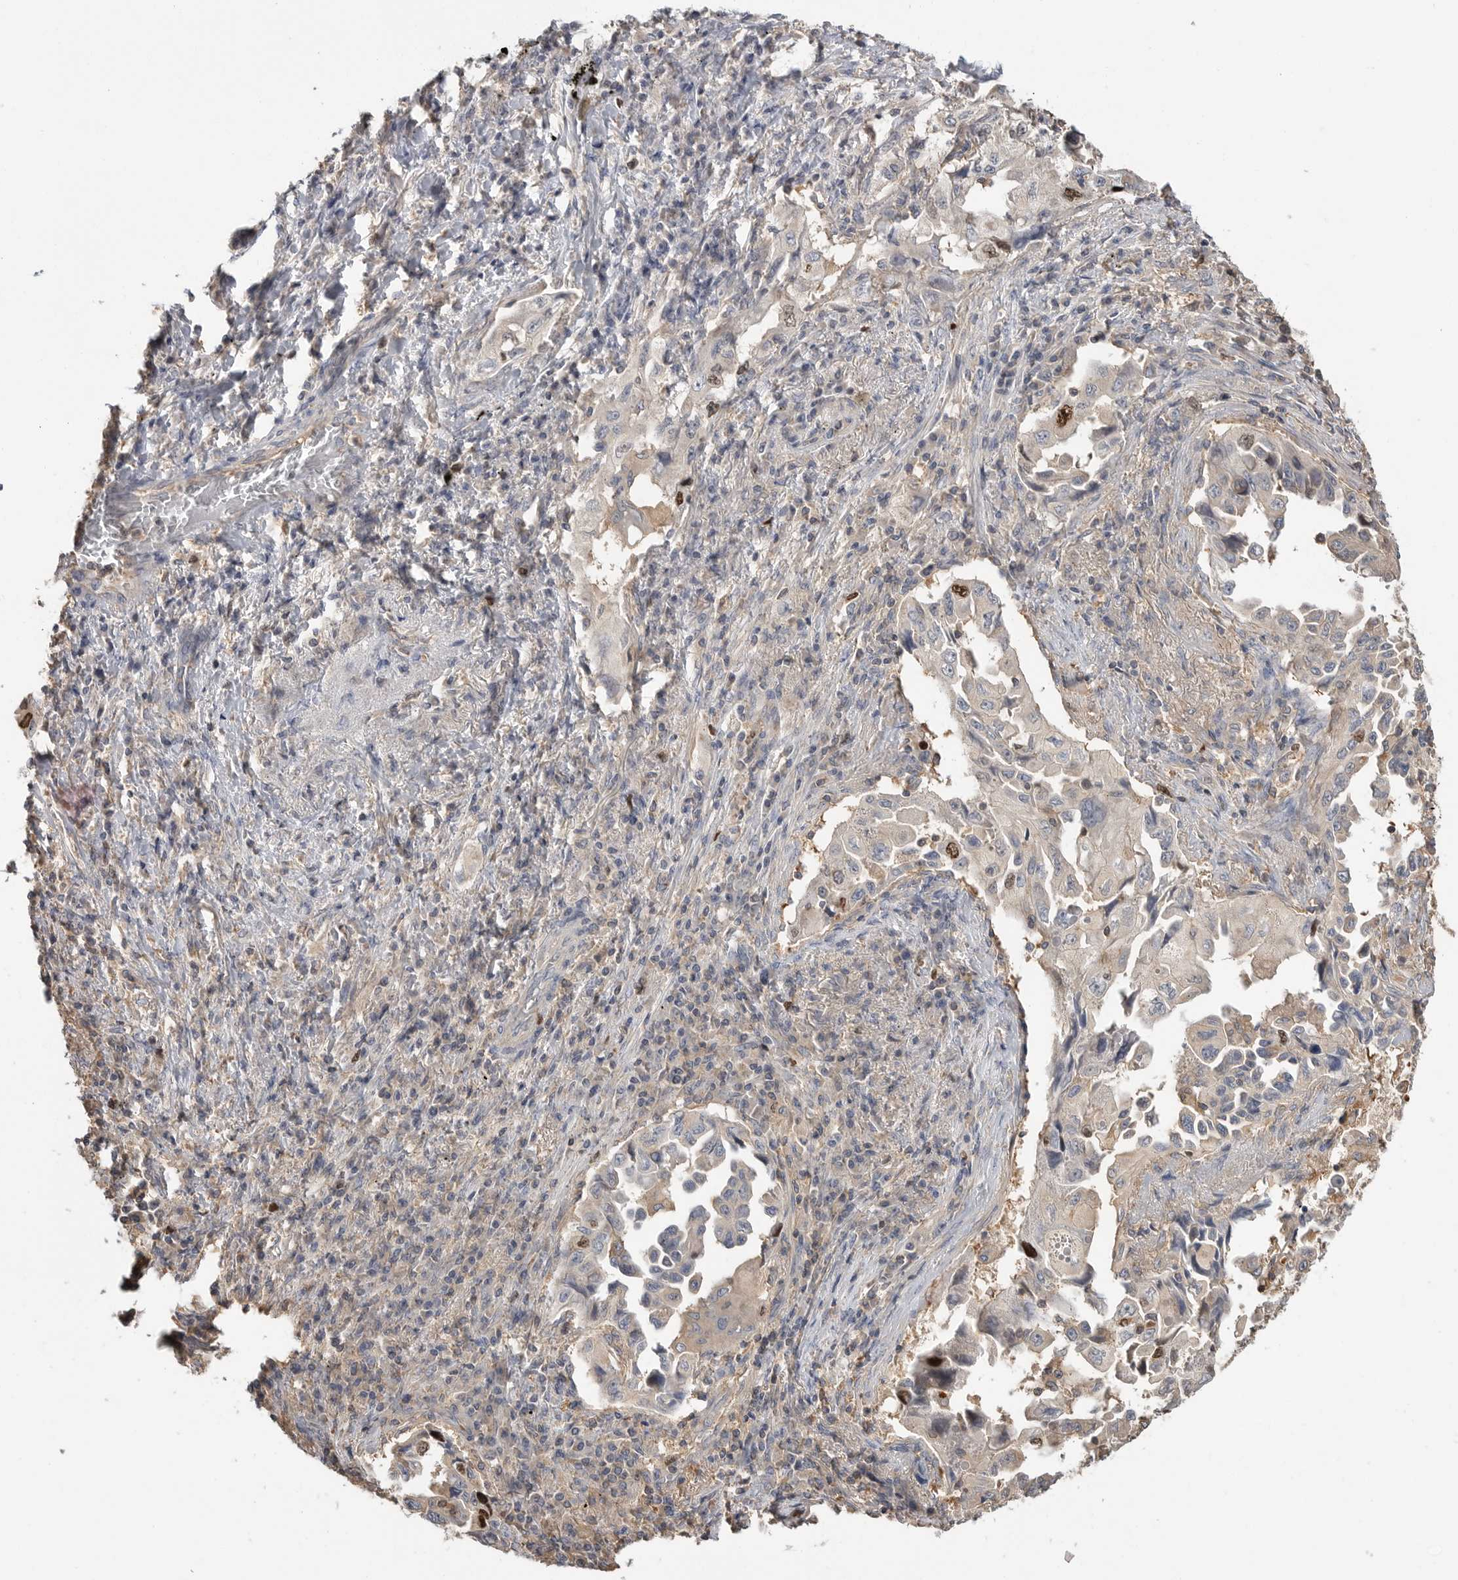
{"staining": {"intensity": "strong", "quantity": "<25%", "location": "nuclear"}, "tissue": "lung cancer", "cell_type": "Tumor cells", "image_type": "cancer", "snomed": [{"axis": "morphology", "description": "Adenocarcinoma, NOS"}, {"axis": "topography", "description": "Lung"}], "caption": "There is medium levels of strong nuclear staining in tumor cells of lung adenocarcinoma, as demonstrated by immunohistochemical staining (brown color).", "gene": "TOP2A", "patient": {"sex": "female", "age": 51}}